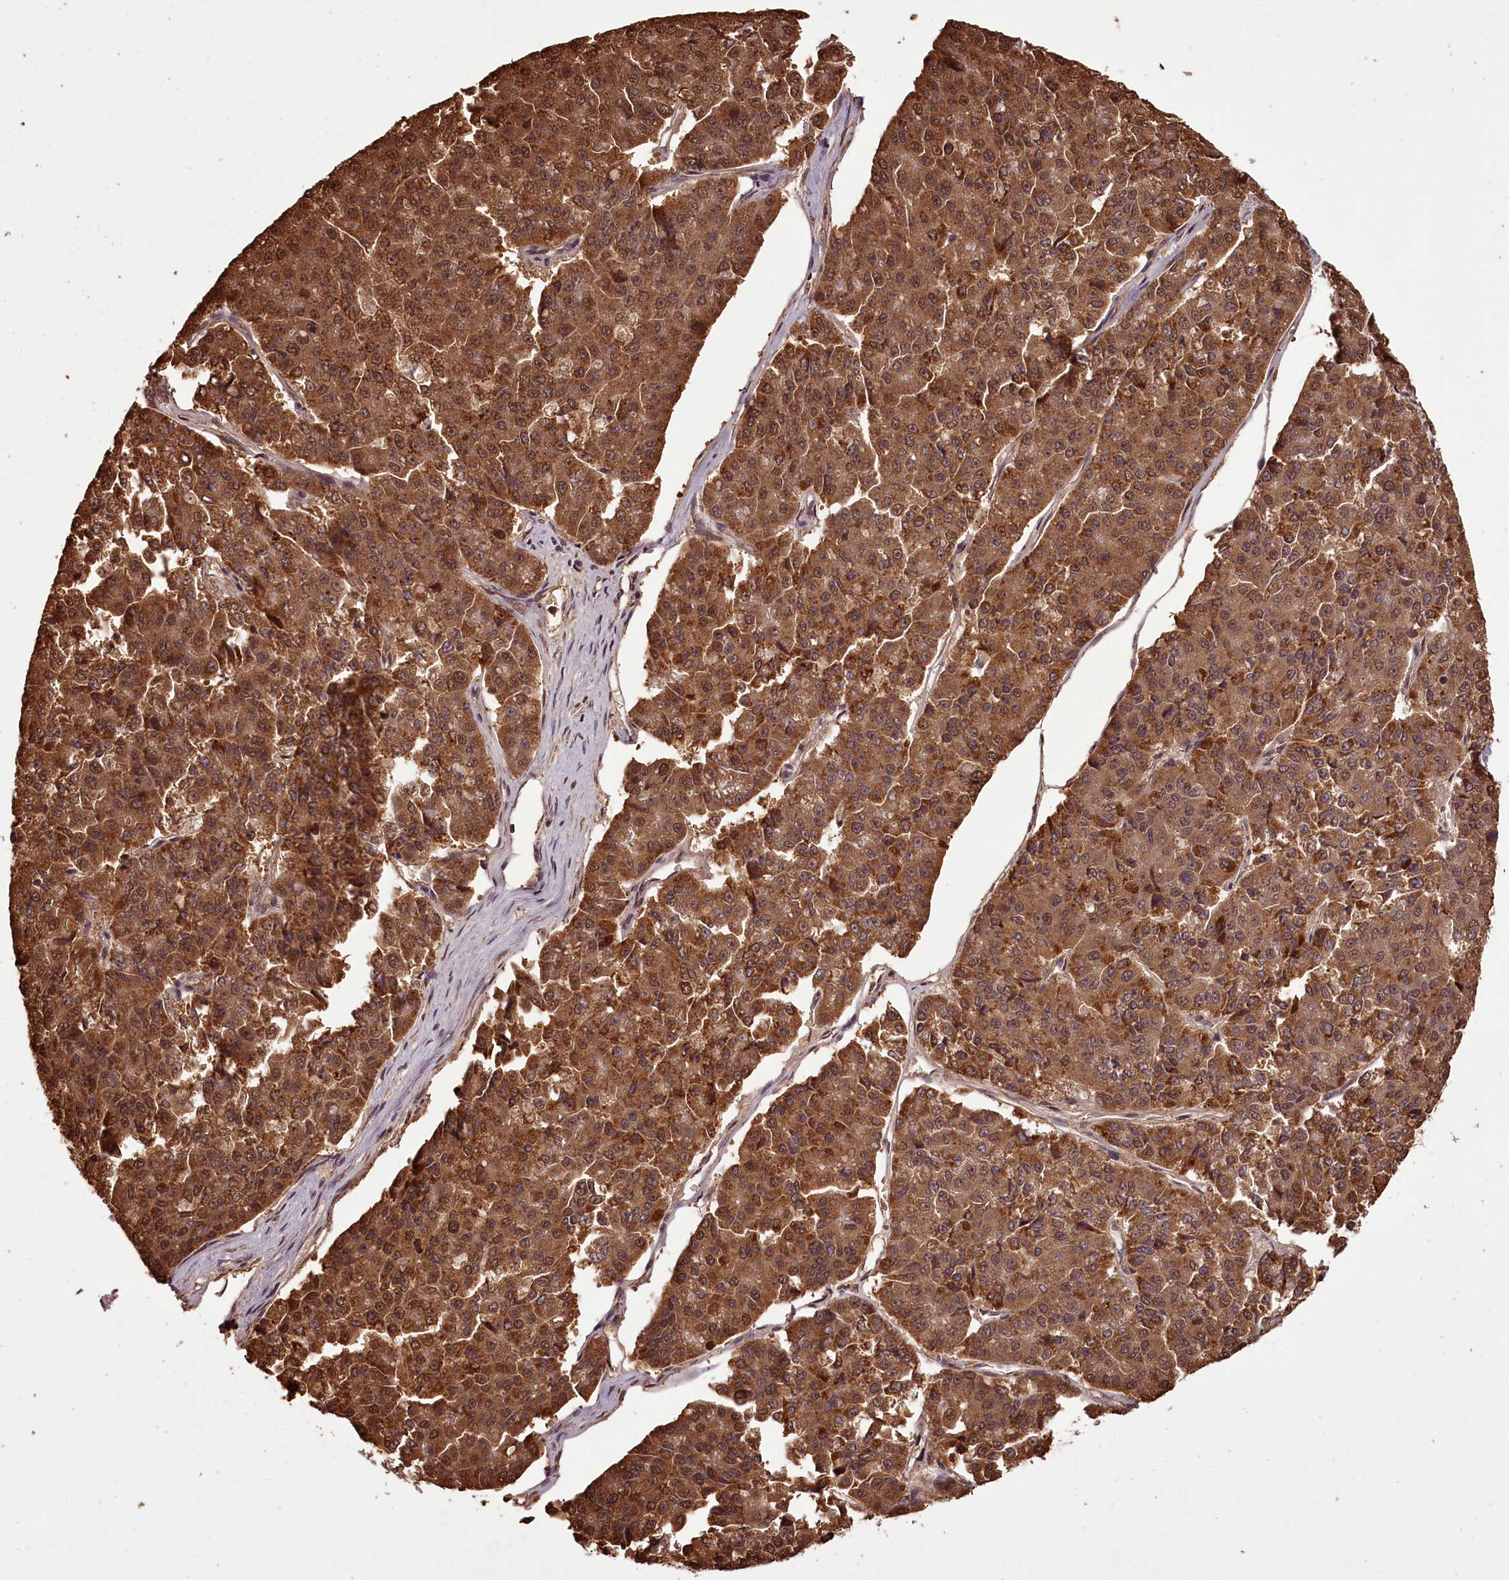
{"staining": {"intensity": "moderate", "quantity": ">75%", "location": "cytoplasmic/membranous,nuclear"}, "tissue": "pancreatic cancer", "cell_type": "Tumor cells", "image_type": "cancer", "snomed": [{"axis": "morphology", "description": "Adenocarcinoma, NOS"}, {"axis": "topography", "description": "Pancreas"}], "caption": "A brown stain highlights moderate cytoplasmic/membranous and nuclear positivity of a protein in pancreatic cancer tumor cells.", "gene": "NPRL2", "patient": {"sex": "male", "age": 50}}